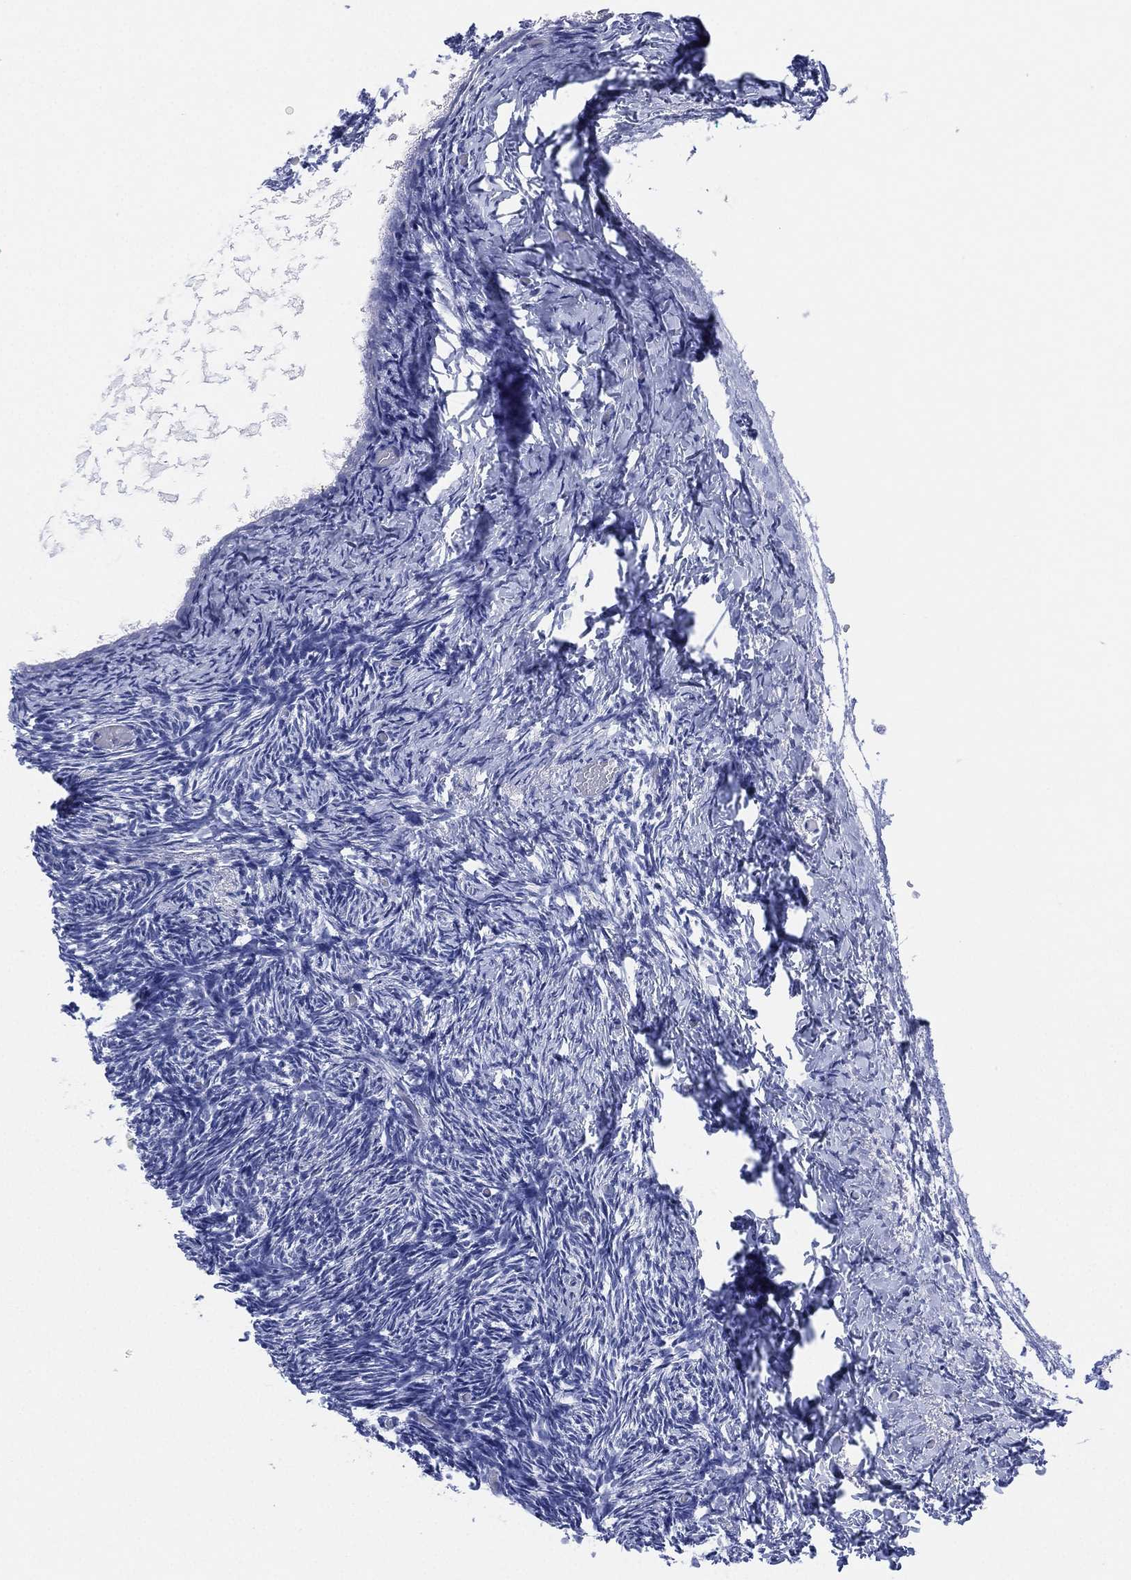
{"staining": {"intensity": "negative", "quantity": "none", "location": "none"}, "tissue": "ovary", "cell_type": "Ovarian stroma cells", "image_type": "normal", "snomed": [{"axis": "morphology", "description": "Normal tissue, NOS"}, {"axis": "topography", "description": "Ovary"}], "caption": "A photomicrograph of human ovary is negative for staining in ovarian stroma cells. Brightfield microscopy of immunohistochemistry stained with DAB (brown) and hematoxylin (blue), captured at high magnification.", "gene": "SLC9C2", "patient": {"sex": "female", "age": 39}}